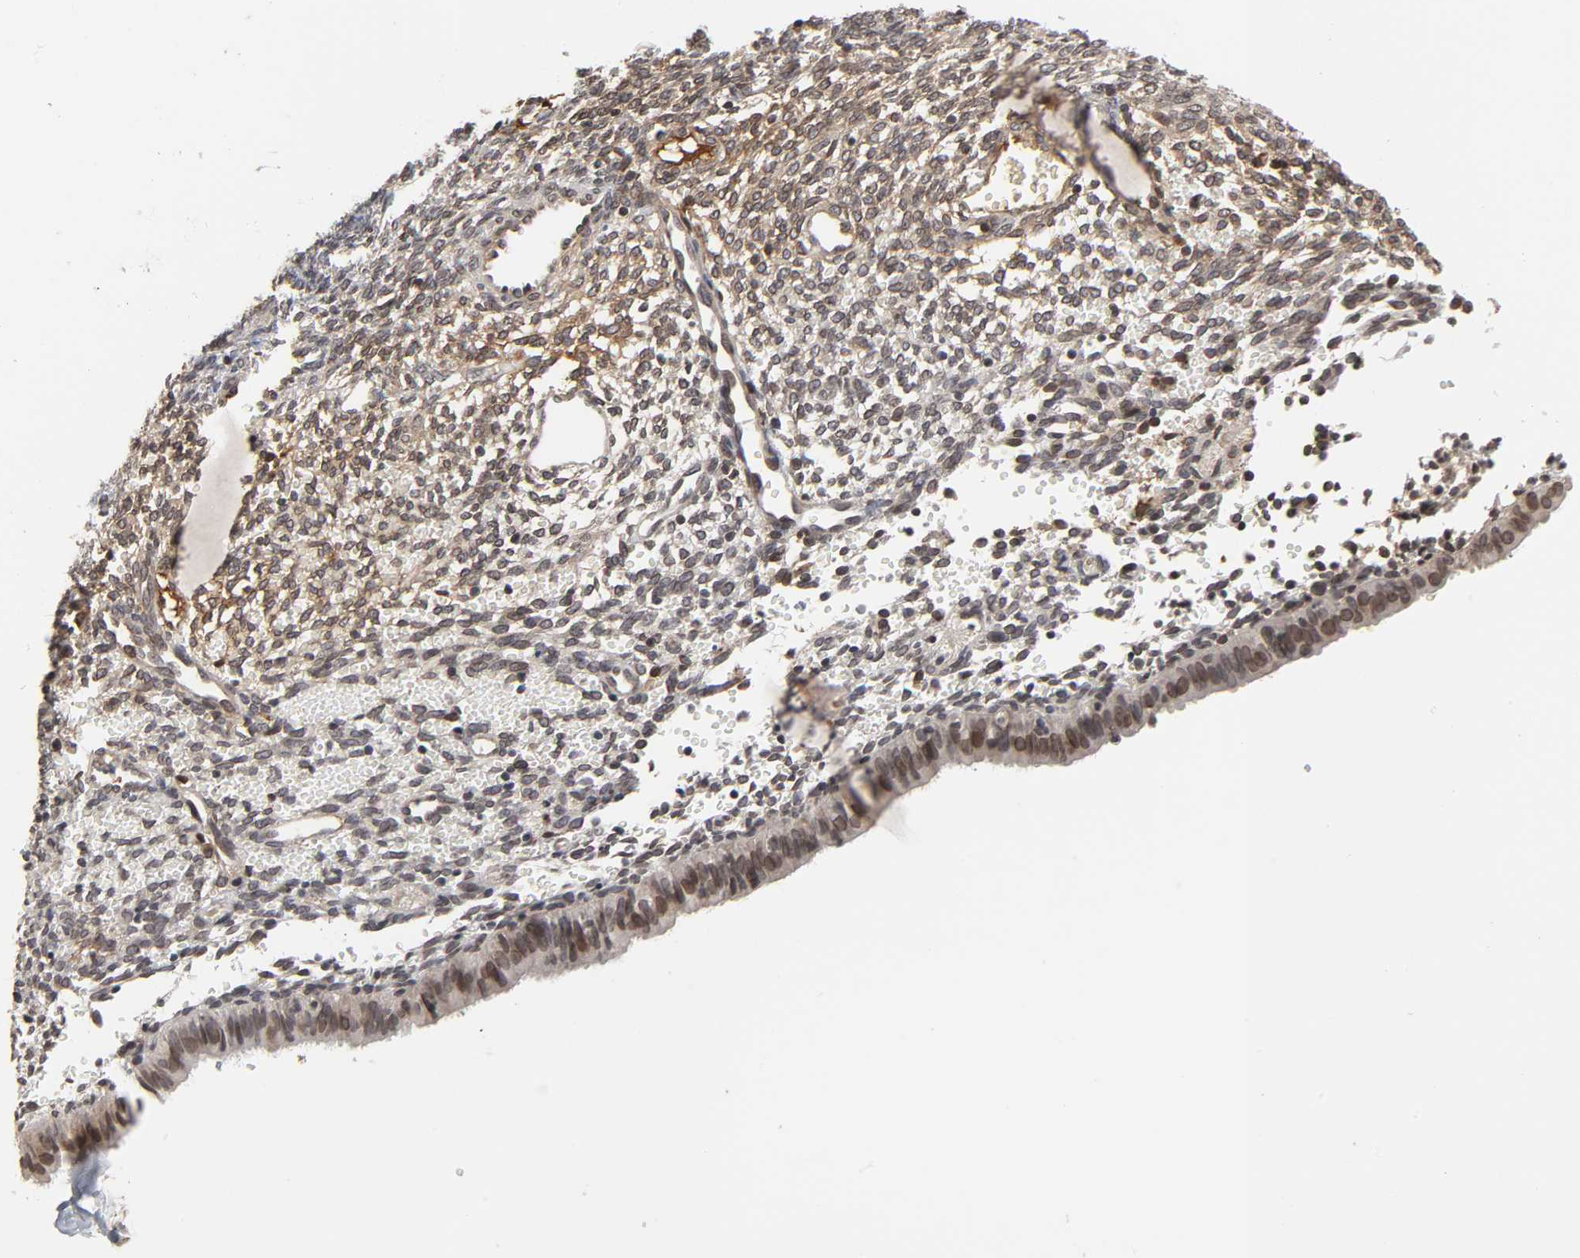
{"staining": {"intensity": "moderate", "quantity": ">75%", "location": "cytoplasmic/membranous,nuclear"}, "tissue": "endometrium", "cell_type": "Cells in endometrial stroma", "image_type": "normal", "snomed": [{"axis": "morphology", "description": "Normal tissue, NOS"}, {"axis": "topography", "description": "Endometrium"}], "caption": "Immunohistochemical staining of unremarkable endometrium exhibits medium levels of moderate cytoplasmic/membranous,nuclear positivity in about >75% of cells in endometrial stroma.", "gene": "CPN2", "patient": {"sex": "female", "age": 61}}